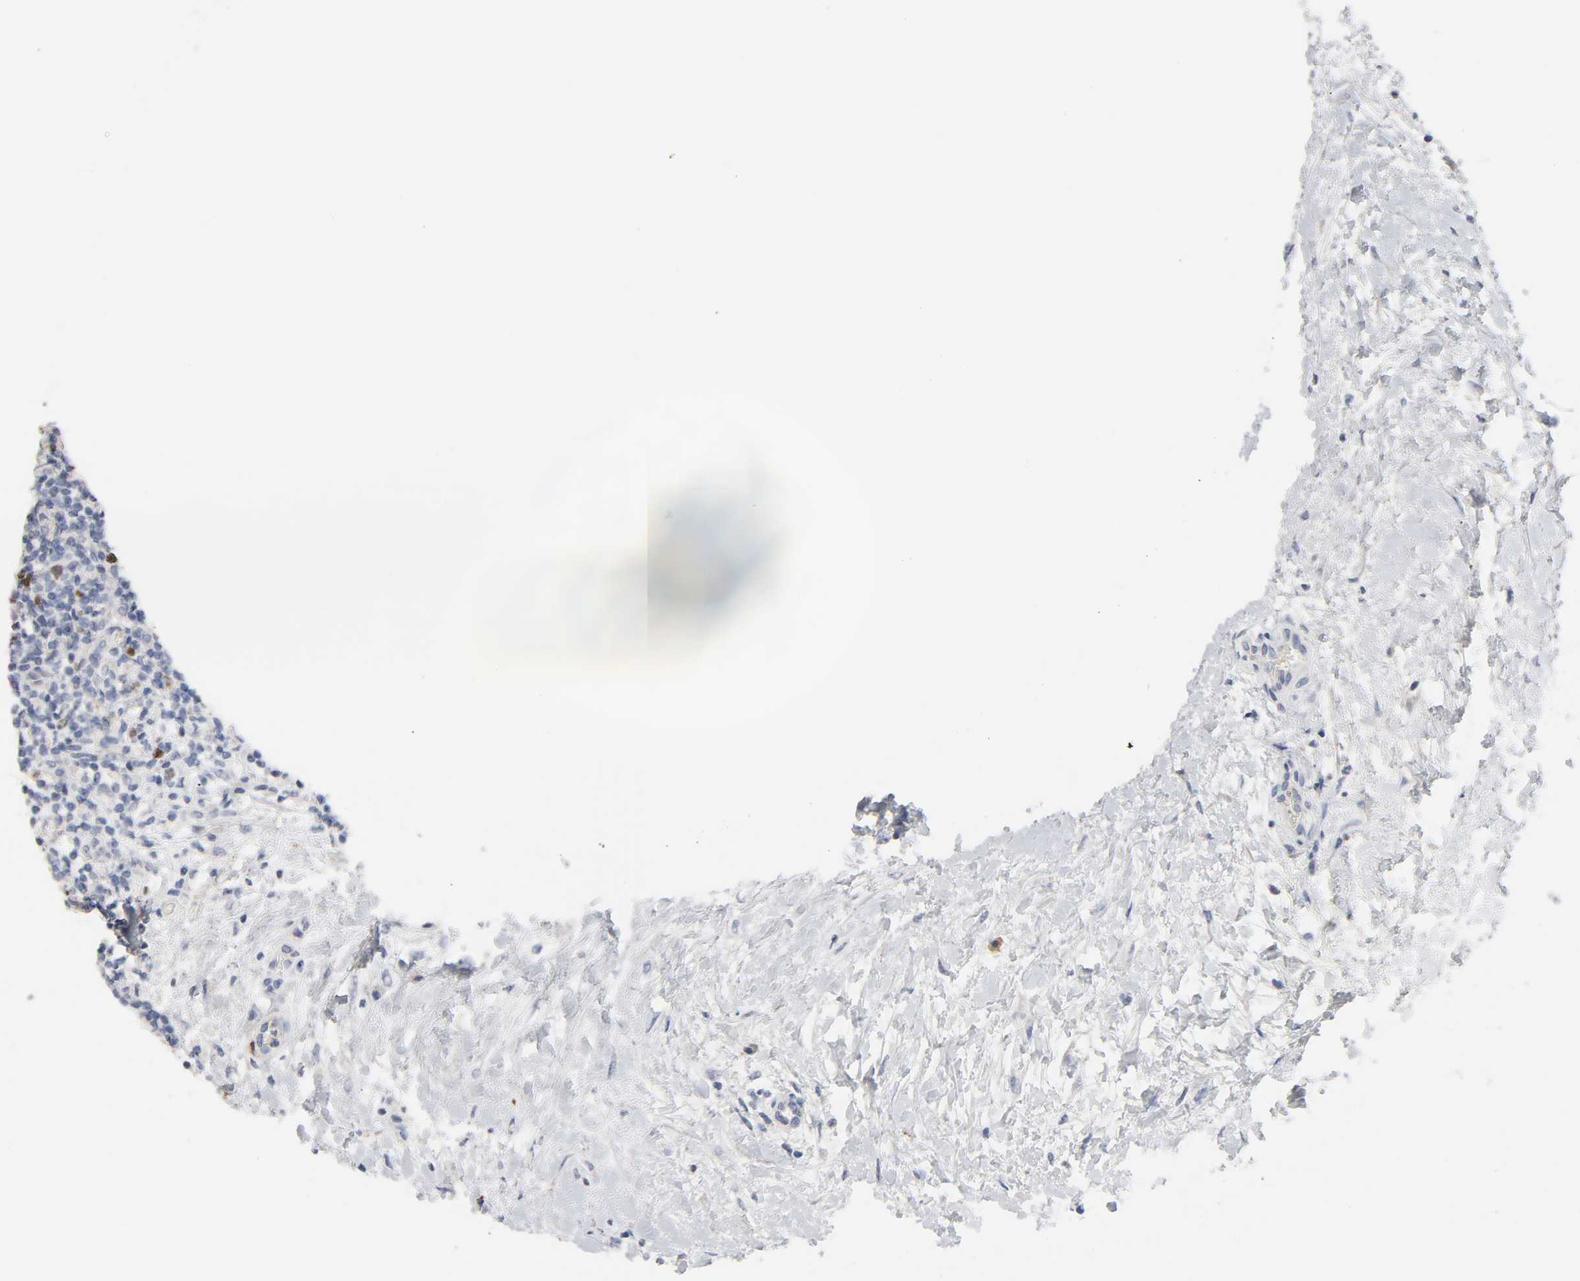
{"staining": {"intensity": "negative", "quantity": "none", "location": "none"}, "tissue": "lymphoma", "cell_type": "Tumor cells", "image_type": "cancer", "snomed": [{"axis": "morphology", "description": "Malignant lymphoma, non-Hodgkin's type, Low grade"}, {"axis": "topography", "description": "Lymph node"}], "caption": "Tumor cells are negative for brown protein staining in low-grade malignant lymphoma, non-Hodgkin's type.", "gene": "BIRC5", "patient": {"sex": "female", "age": 76}}